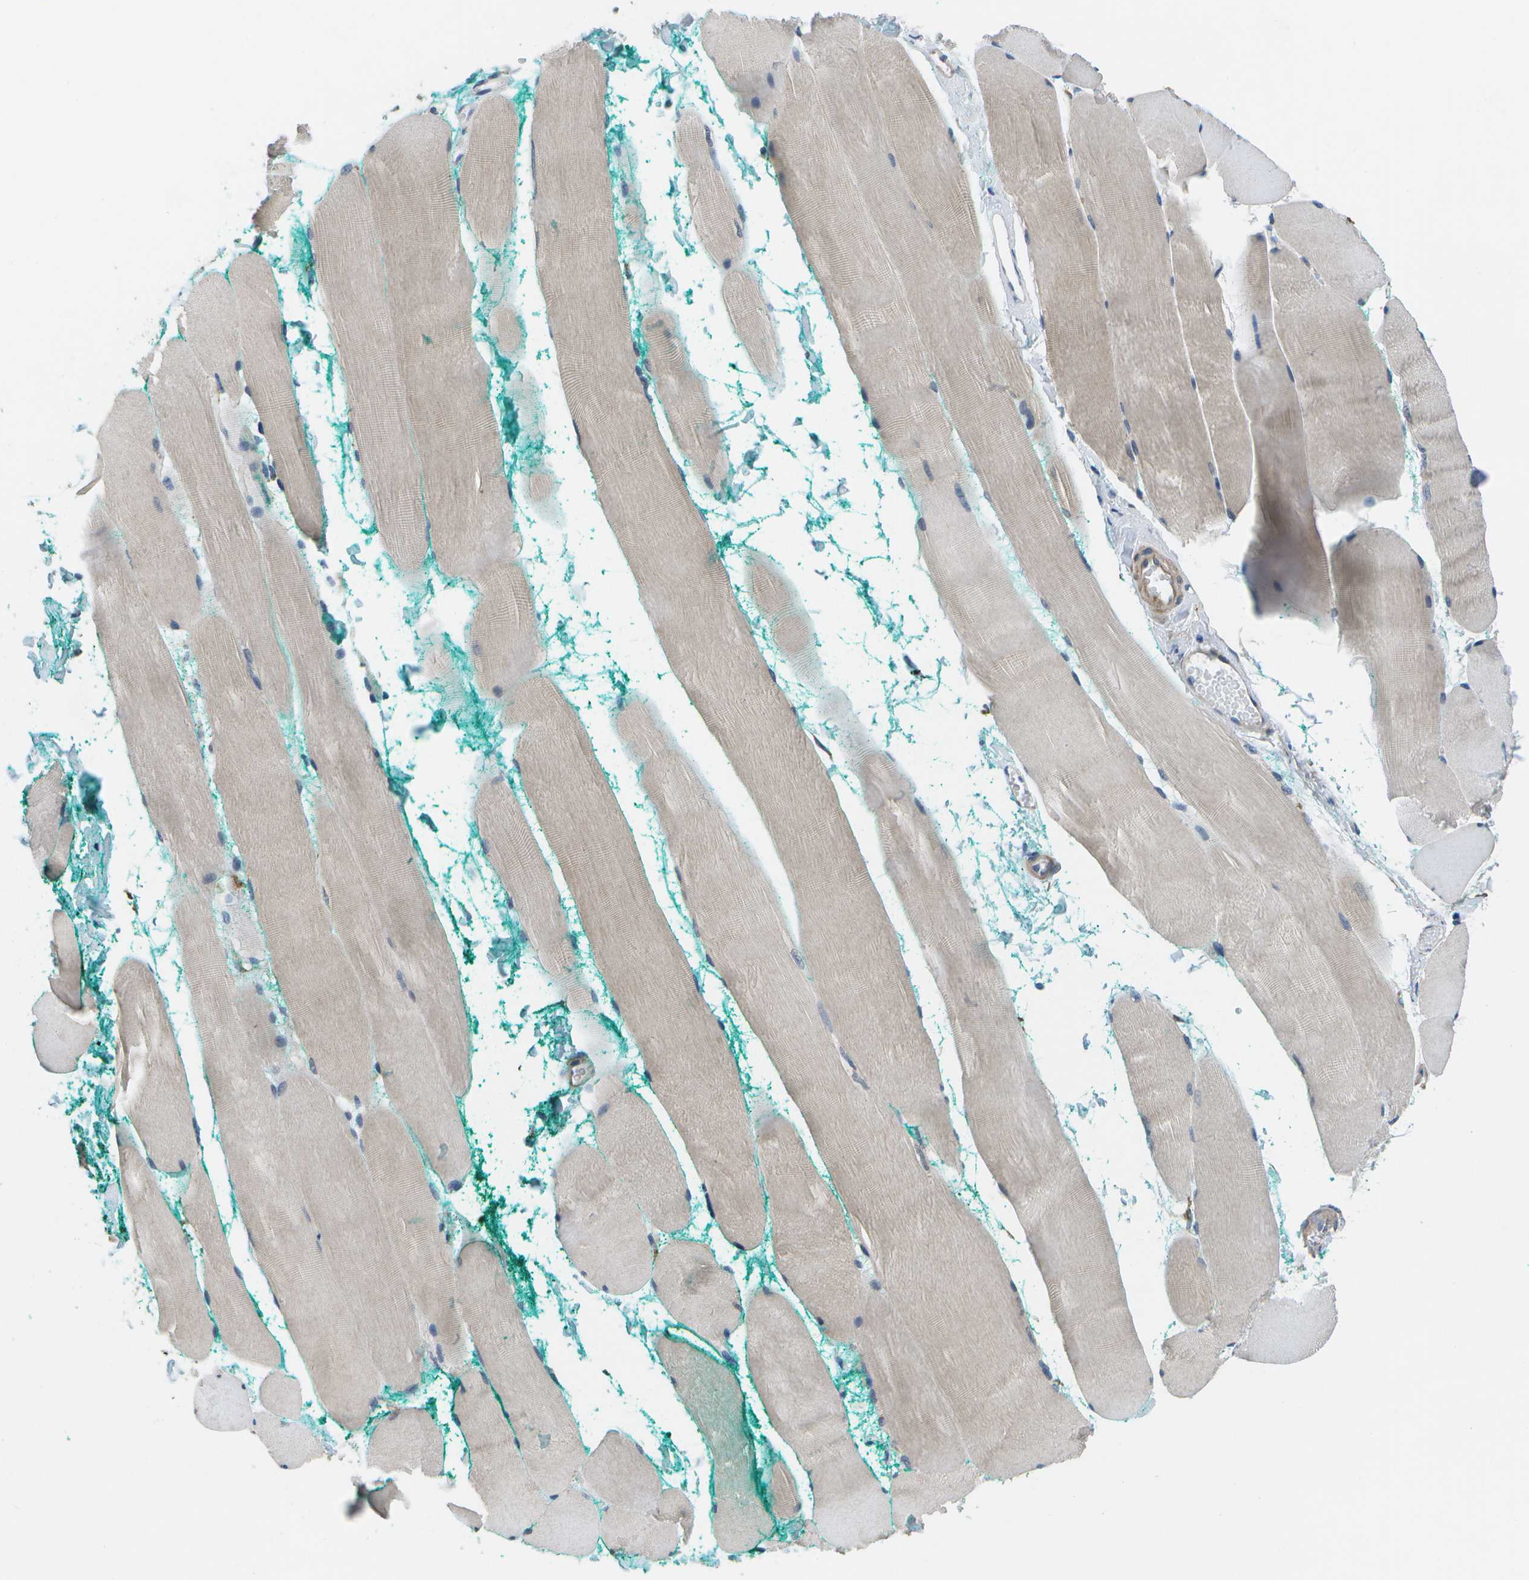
{"staining": {"intensity": "weak", "quantity": "<25%", "location": "cytoplasmic/membranous"}, "tissue": "skeletal muscle", "cell_type": "Myocytes", "image_type": "normal", "snomed": [{"axis": "morphology", "description": "Normal tissue, NOS"}, {"axis": "morphology", "description": "Squamous cell carcinoma, NOS"}, {"axis": "topography", "description": "Skeletal muscle"}], "caption": "Normal skeletal muscle was stained to show a protein in brown. There is no significant positivity in myocytes. (DAB (3,3'-diaminobenzidine) immunohistochemistry (IHC) visualized using brightfield microscopy, high magnification).", "gene": "P3H1", "patient": {"sex": "male", "age": 51}}